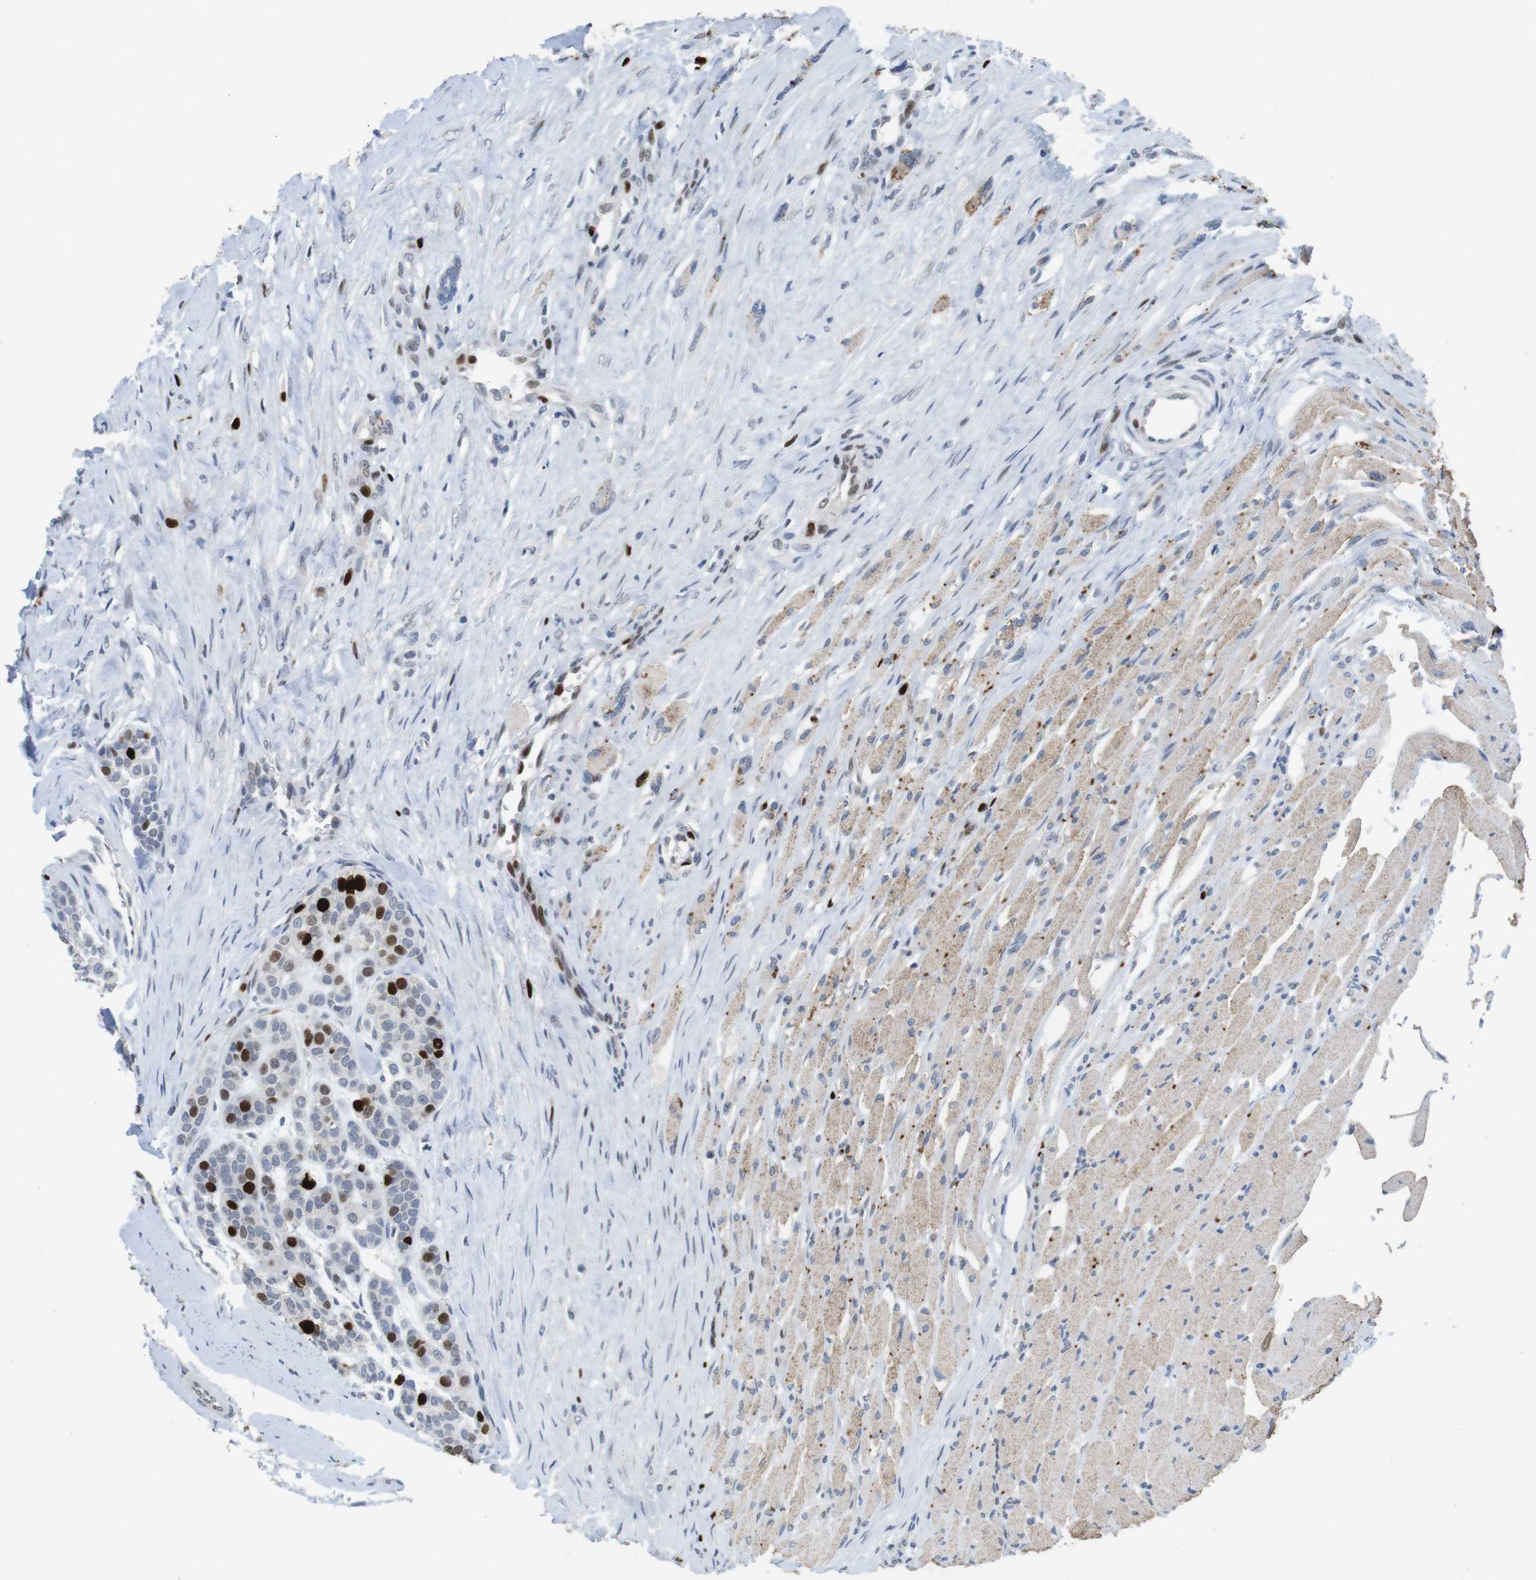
{"staining": {"intensity": "strong", "quantity": "<25%", "location": "nuclear"}, "tissue": "head and neck cancer", "cell_type": "Tumor cells", "image_type": "cancer", "snomed": [{"axis": "morphology", "description": "Adenocarcinoma, NOS"}, {"axis": "morphology", "description": "Adenoma, NOS"}, {"axis": "topography", "description": "Head-Neck"}], "caption": "Protein staining of adenoma (head and neck) tissue reveals strong nuclear positivity in approximately <25% of tumor cells.", "gene": "KPNA2", "patient": {"sex": "female", "age": 55}}